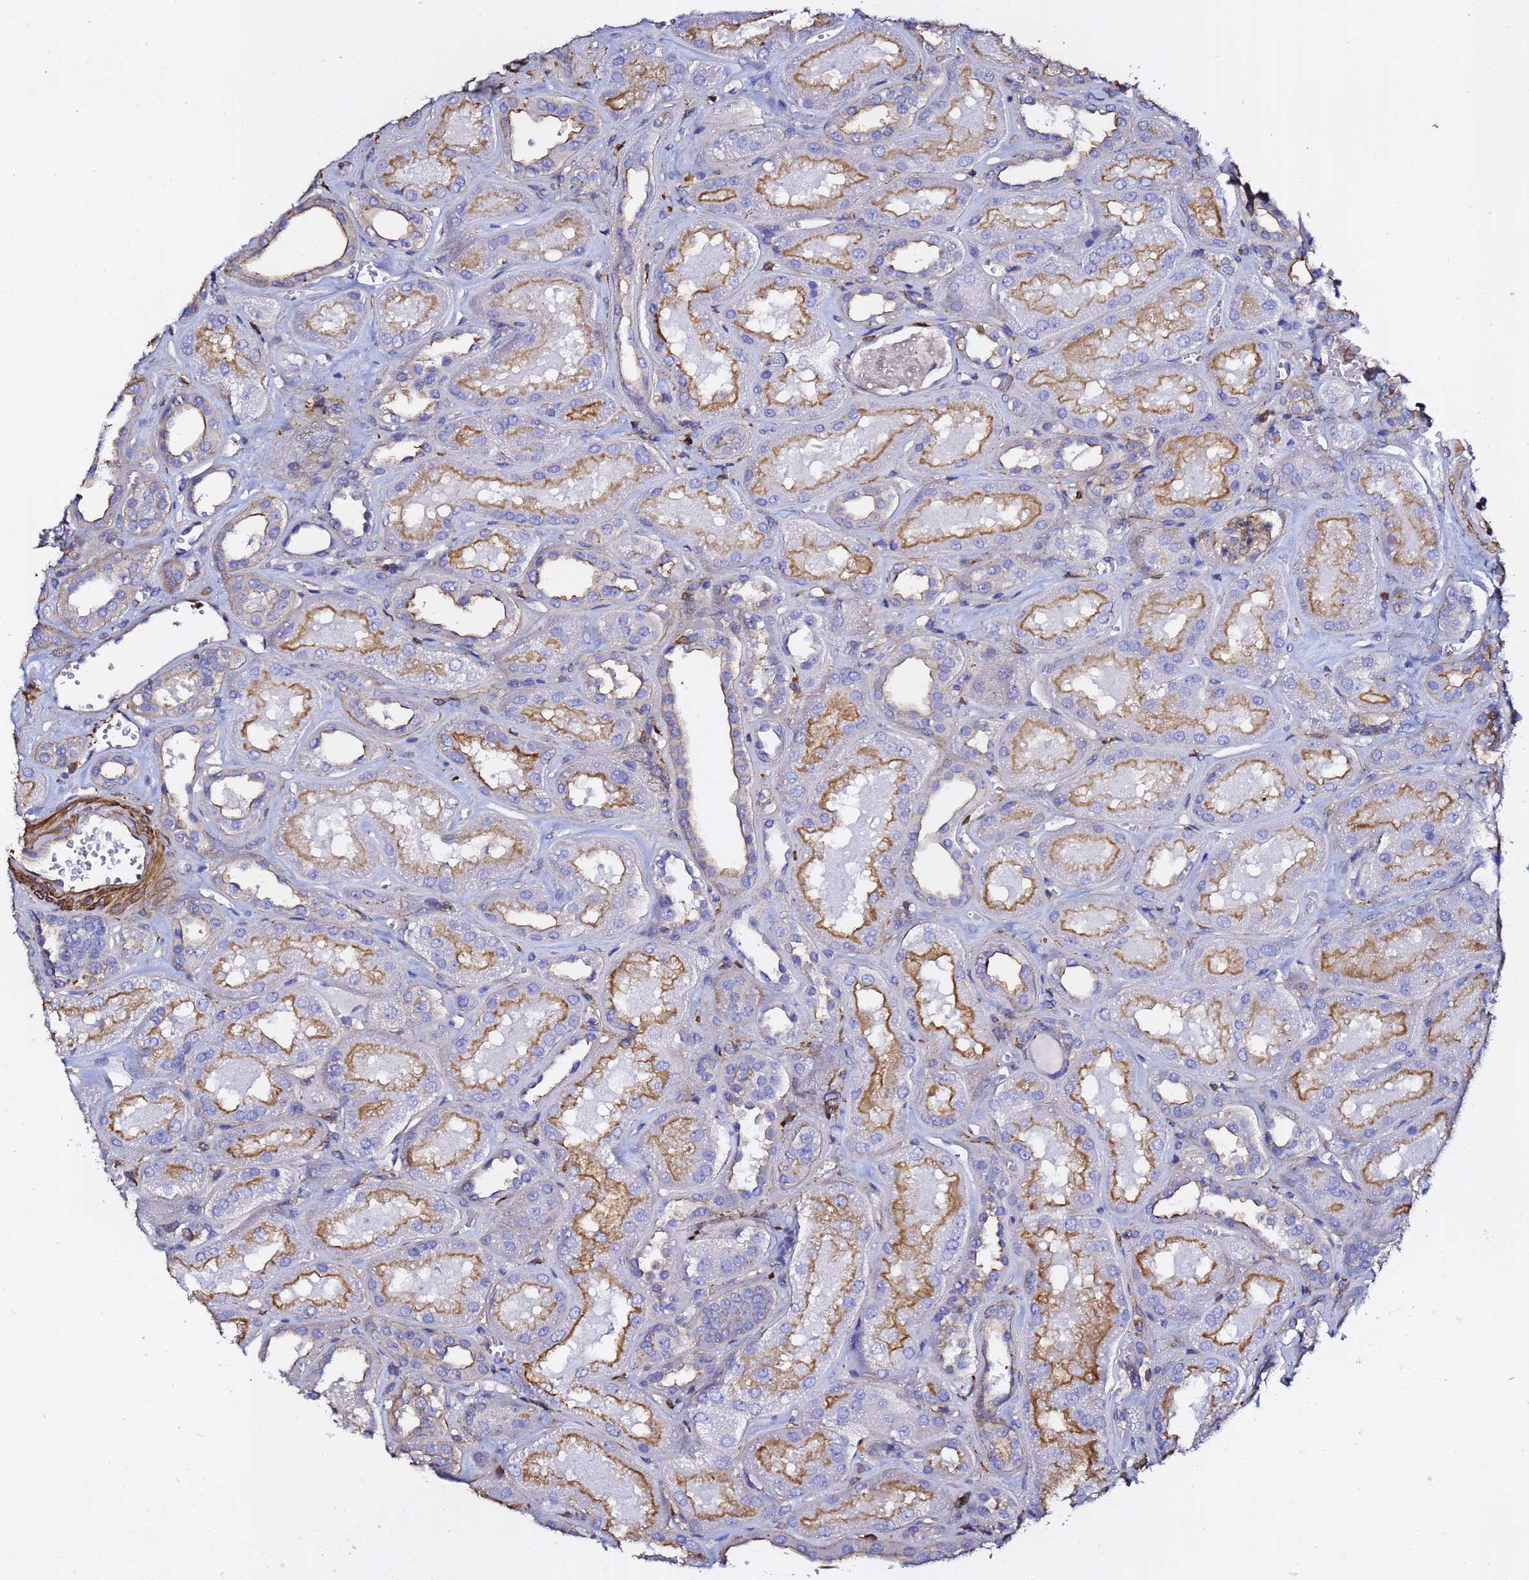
{"staining": {"intensity": "weak", "quantity": "25%-75%", "location": "cytoplasmic/membranous"}, "tissue": "kidney", "cell_type": "Cells in glomeruli", "image_type": "normal", "snomed": [{"axis": "morphology", "description": "Normal tissue, NOS"}, {"axis": "morphology", "description": "Adenocarcinoma, NOS"}, {"axis": "topography", "description": "Kidney"}], "caption": "Immunohistochemical staining of unremarkable human kidney shows 25%-75% levels of weak cytoplasmic/membranous protein expression in about 25%-75% of cells in glomeruli. (Stains: DAB in brown, nuclei in blue, Microscopy: brightfield microscopy at high magnification).", "gene": "ACTA1", "patient": {"sex": "female", "age": 68}}